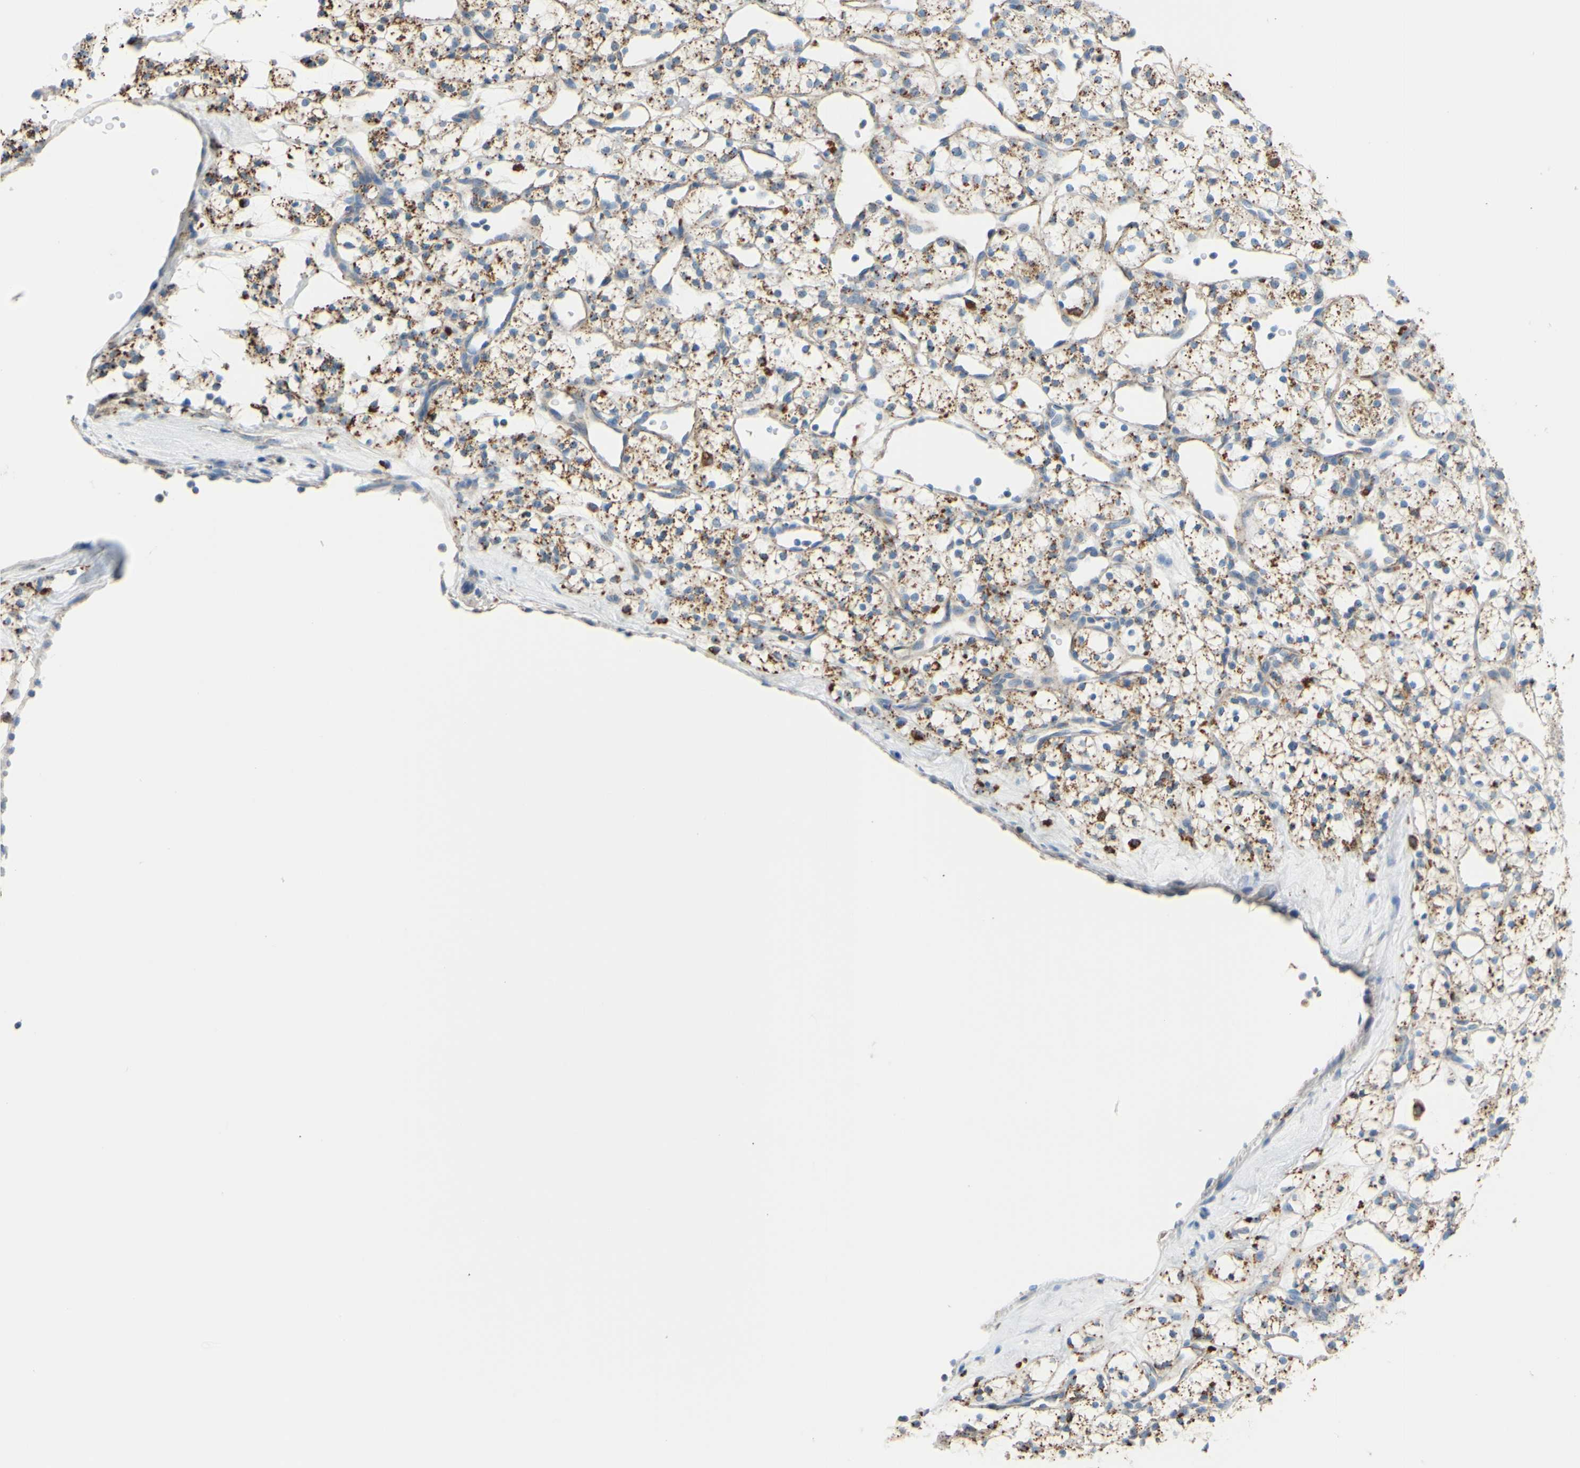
{"staining": {"intensity": "moderate", "quantity": ">75%", "location": "cytoplasmic/membranous"}, "tissue": "renal cancer", "cell_type": "Tumor cells", "image_type": "cancer", "snomed": [{"axis": "morphology", "description": "Adenocarcinoma, NOS"}, {"axis": "topography", "description": "Kidney"}], "caption": "Moderate cytoplasmic/membranous positivity for a protein is appreciated in approximately >75% of tumor cells of renal cancer using immunohistochemistry (IHC).", "gene": "CTSD", "patient": {"sex": "female", "age": 60}}